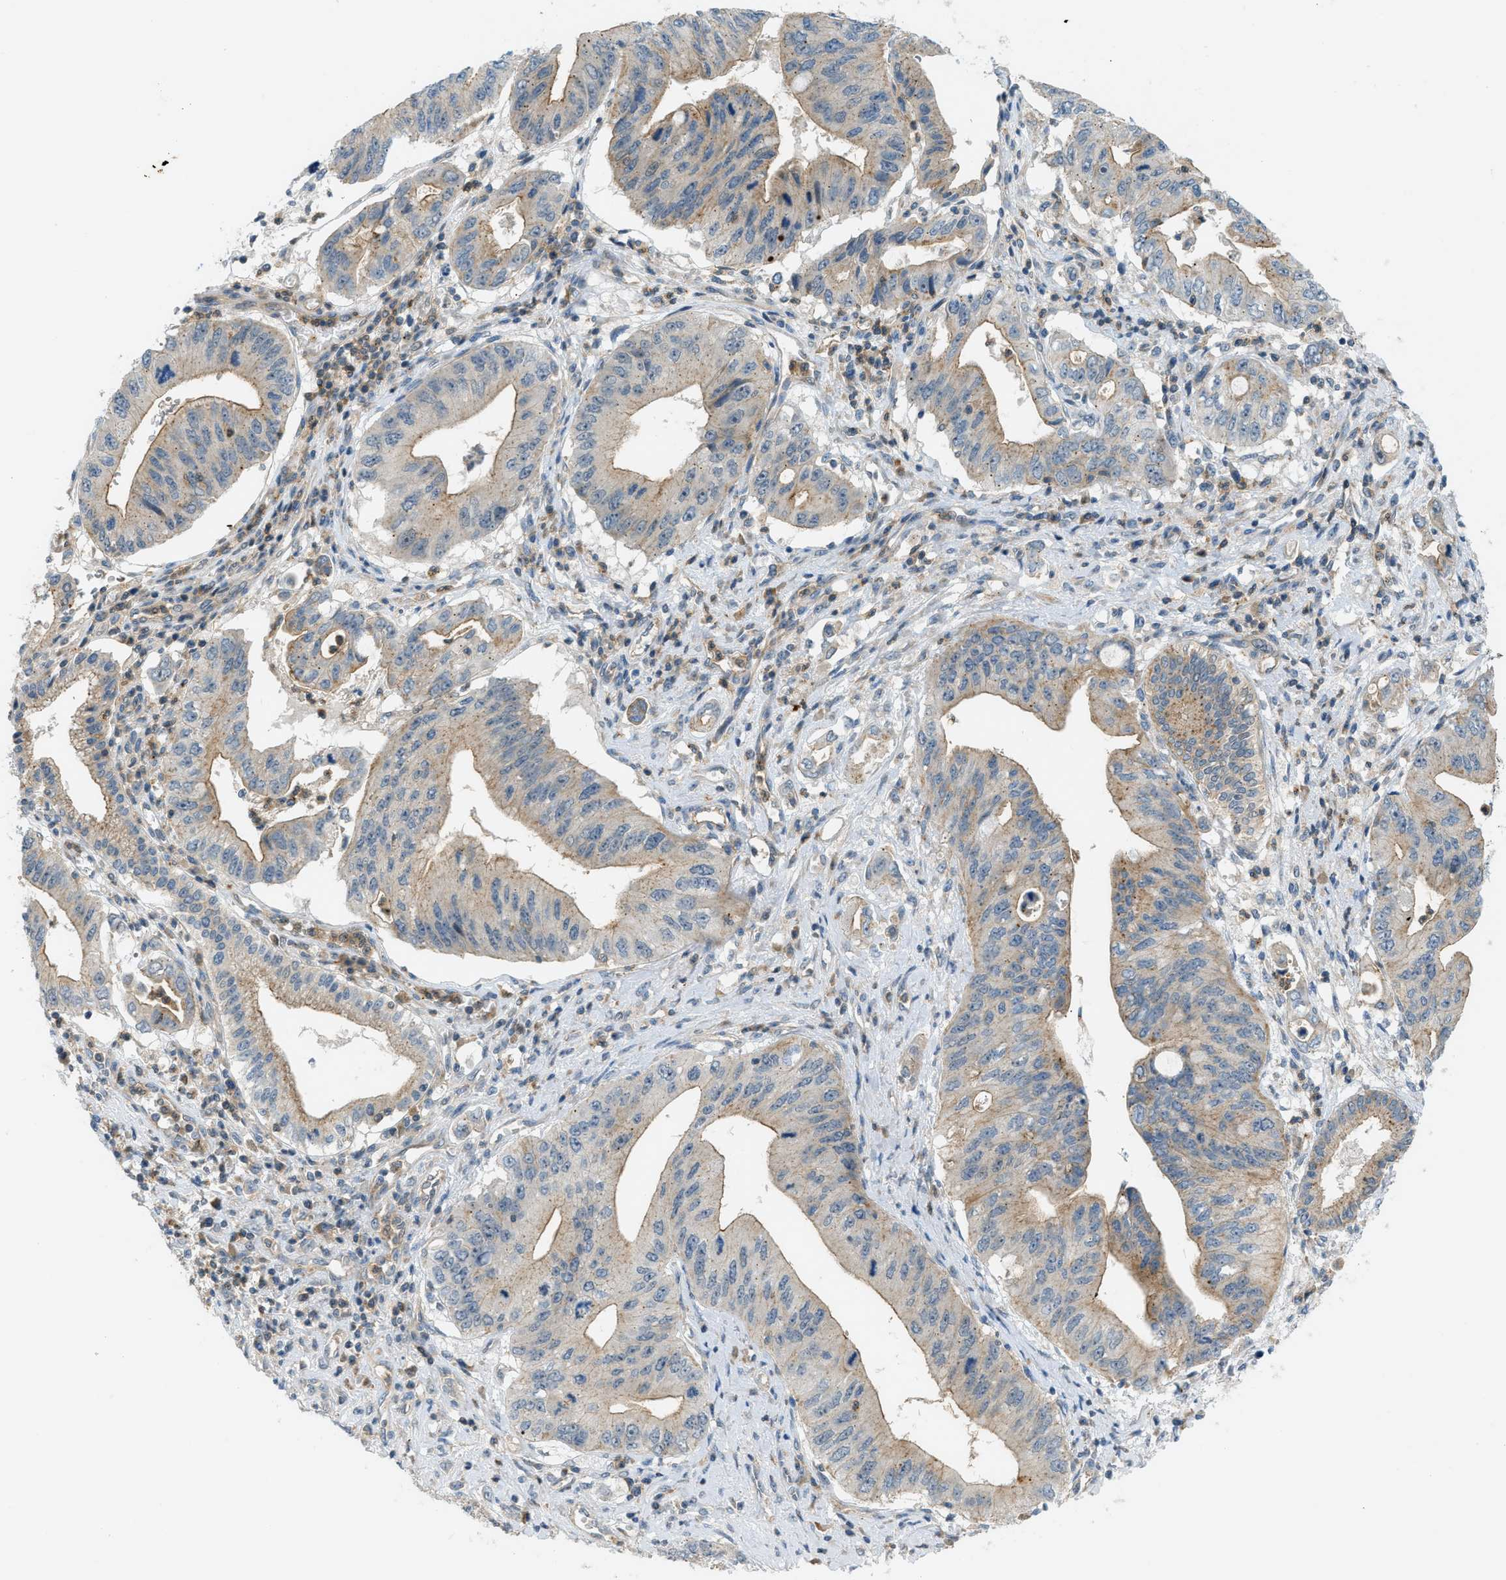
{"staining": {"intensity": "weak", "quantity": ">75%", "location": "cytoplasmic/membranous"}, "tissue": "pancreatic cancer", "cell_type": "Tumor cells", "image_type": "cancer", "snomed": [{"axis": "morphology", "description": "Adenocarcinoma, NOS"}, {"axis": "topography", "description": "Pancreas"}], "caption": "About >75% of tumor cells in pancreatic adenocarcinoma exhibit weak cytoplasmic/membranous protein staining as visualized by brown immunohistochemical staining.", "gene": "GRK6", "patient": {"sex": "female", "age": 73}}